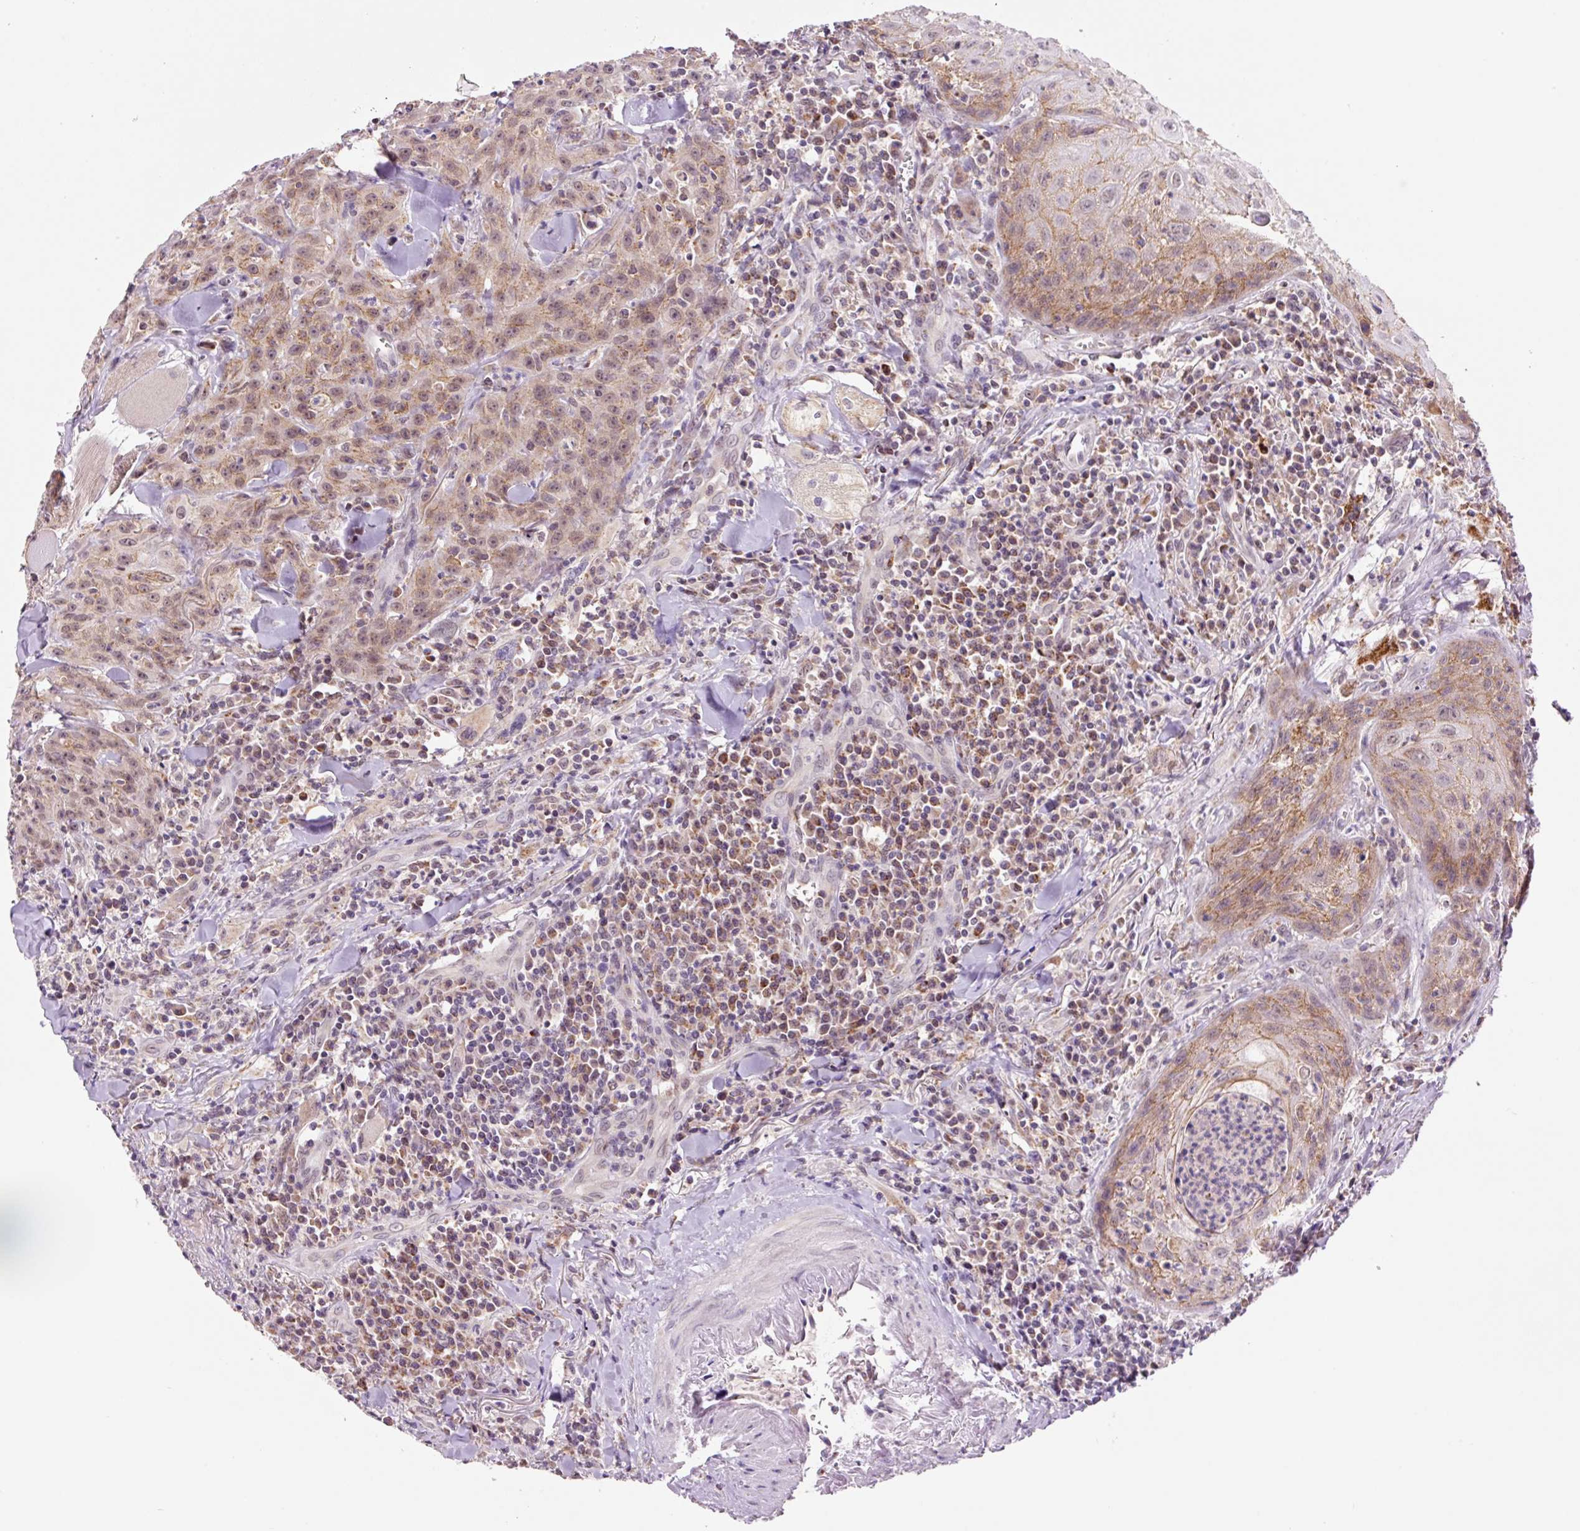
{"staining": {"intensity": "moderate", "quantity": "25%-75%", "location": "cytoplasmic/membranous,nuclear"}, "tissue": "head and neck cancer", "cell_type": "Tumor cells", "image_type": "cancer", "snomed": [{"axis": "morphology", "description": "Normal tissue, NOS"}, {"axis": "morphology", "description": "Squamous cell carcinoma, NOS"}, {"axis": "topography", "description": "Oral tissue"}, {"axis": "topography", "description": "Head-Neck"}], "caption": "A high-resolution micrograph shows immunohistochemistry staining of head and neck squamous cell carcinoma, which exhibits moderate cytoplasmic/membranous and nuclear positivity in approximately 25%-75% of tumor cells. (DAB = brown stain, brightfield microscopy at high magnification).", "gene": "PCK2", "patient": {"sex": "female", "age": 70}}